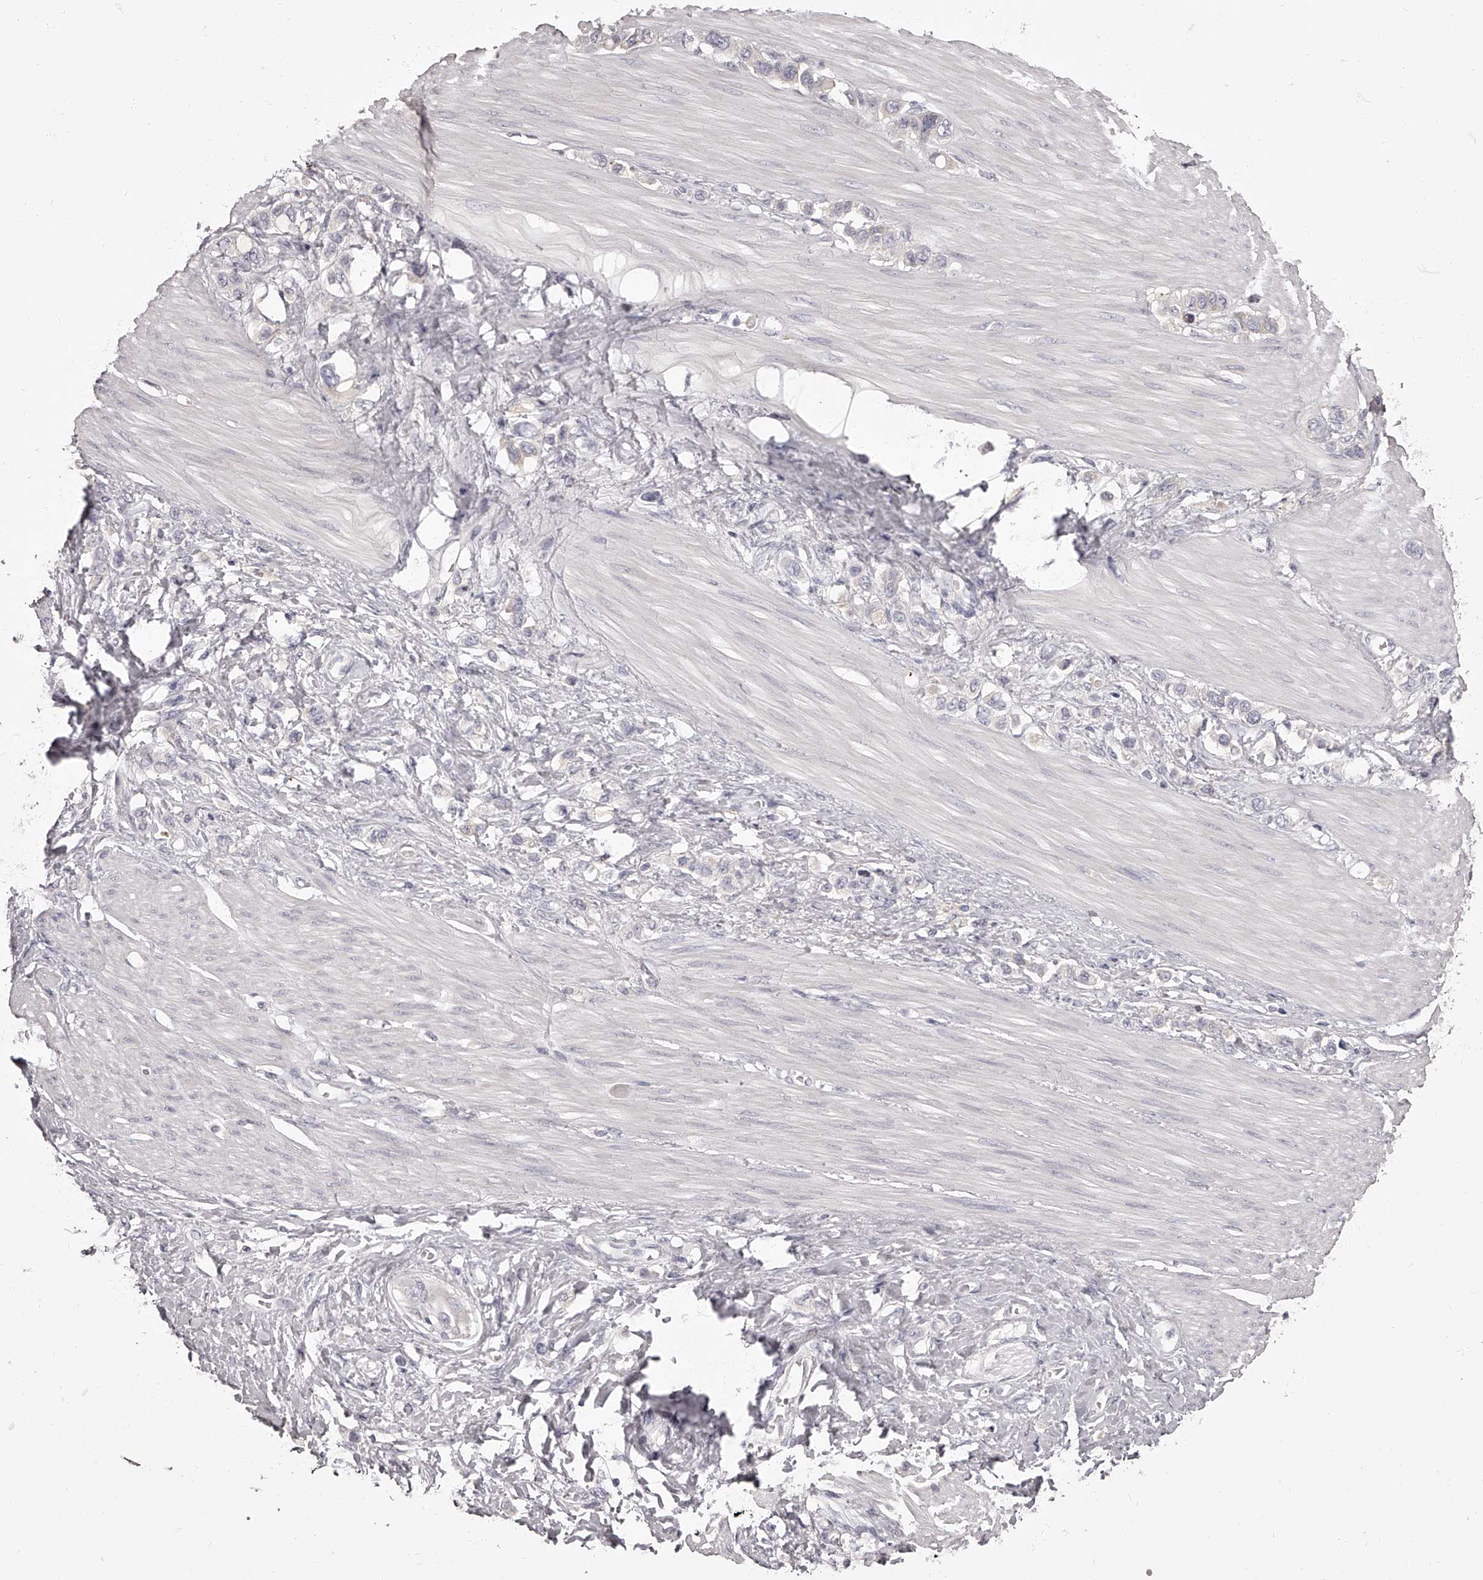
{"staining": {"intensity": "negative", "quantity": "none", "location": "none"}, "tissue": "stomach cancer", "cell_type": "Tumor cells", "image_type": "cancer", "snomed": [{"axis": "morphology", "description": "Adenocarcinoma, NOS"}, {"axis": "topography", "description": "Stomach"}], "caption": "A micrograph of adenocarcinoma (stomach) stained for a protein displays no brown staining in tumor cells.", "gene": "APEH", "patient": {"sex": "female", "age": 65}}